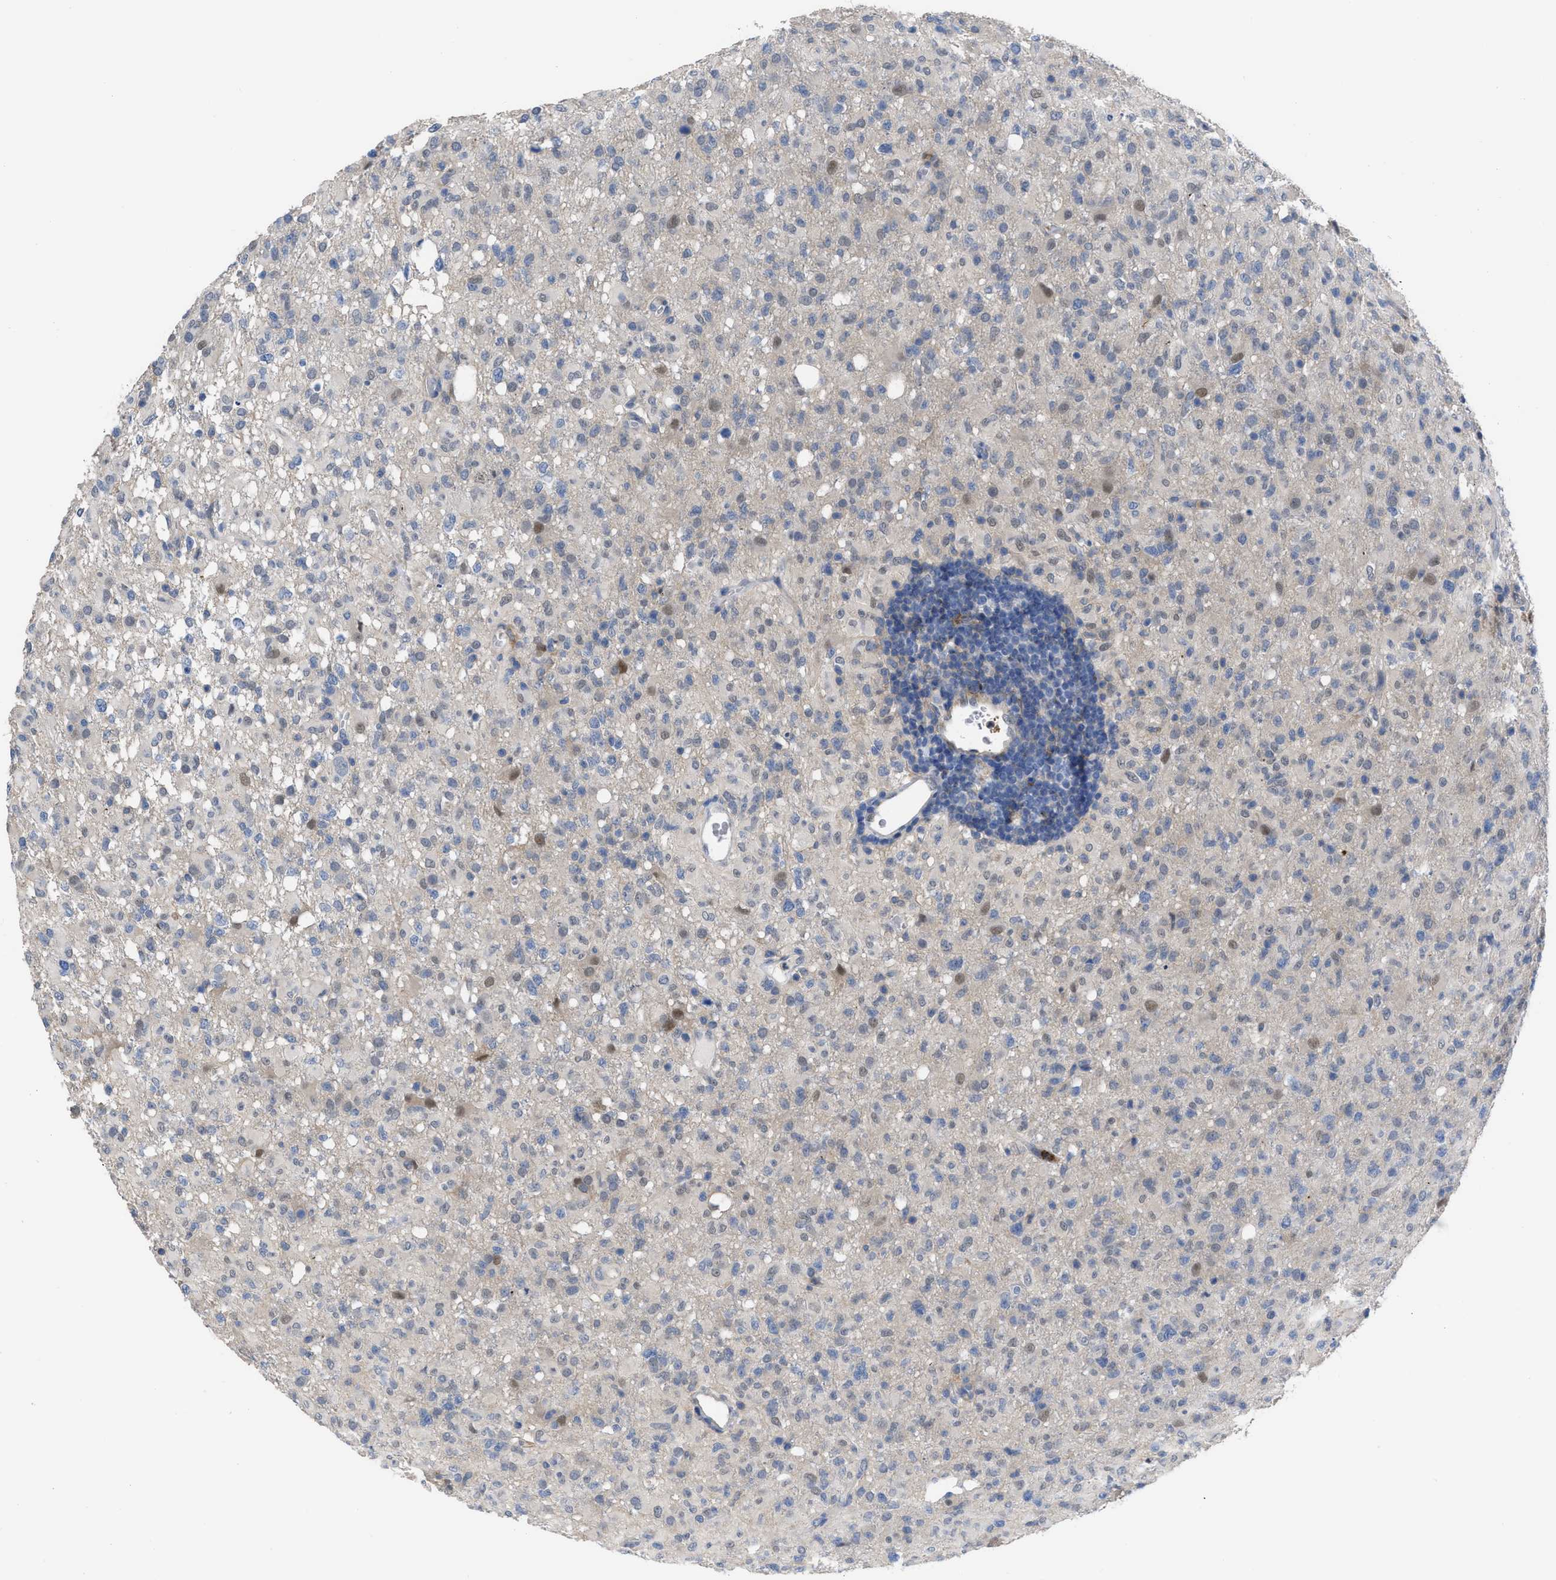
{"staining": {"intensity": "moderate", "quantity": "<25%", "location": "nuclear"}, "tissue": "glioma", "cell_type": "Tumor cells", "image_type": "cancer", "snomed": [{"axis": "morphology", "description": "Glioma, malignant, High grade"}, {"axis": "topography", "description": "Brain"}], "caption": "This histopathology image reveals glioma stained with immunohistochemistry (IHC) to label a protein in brown. The nuclear of tumor cells show moderate positivity for the protein. Nuclei are counter-stained blue.", "gene": "PRMT2", "patient": {"sex": "female", "age": 57}}